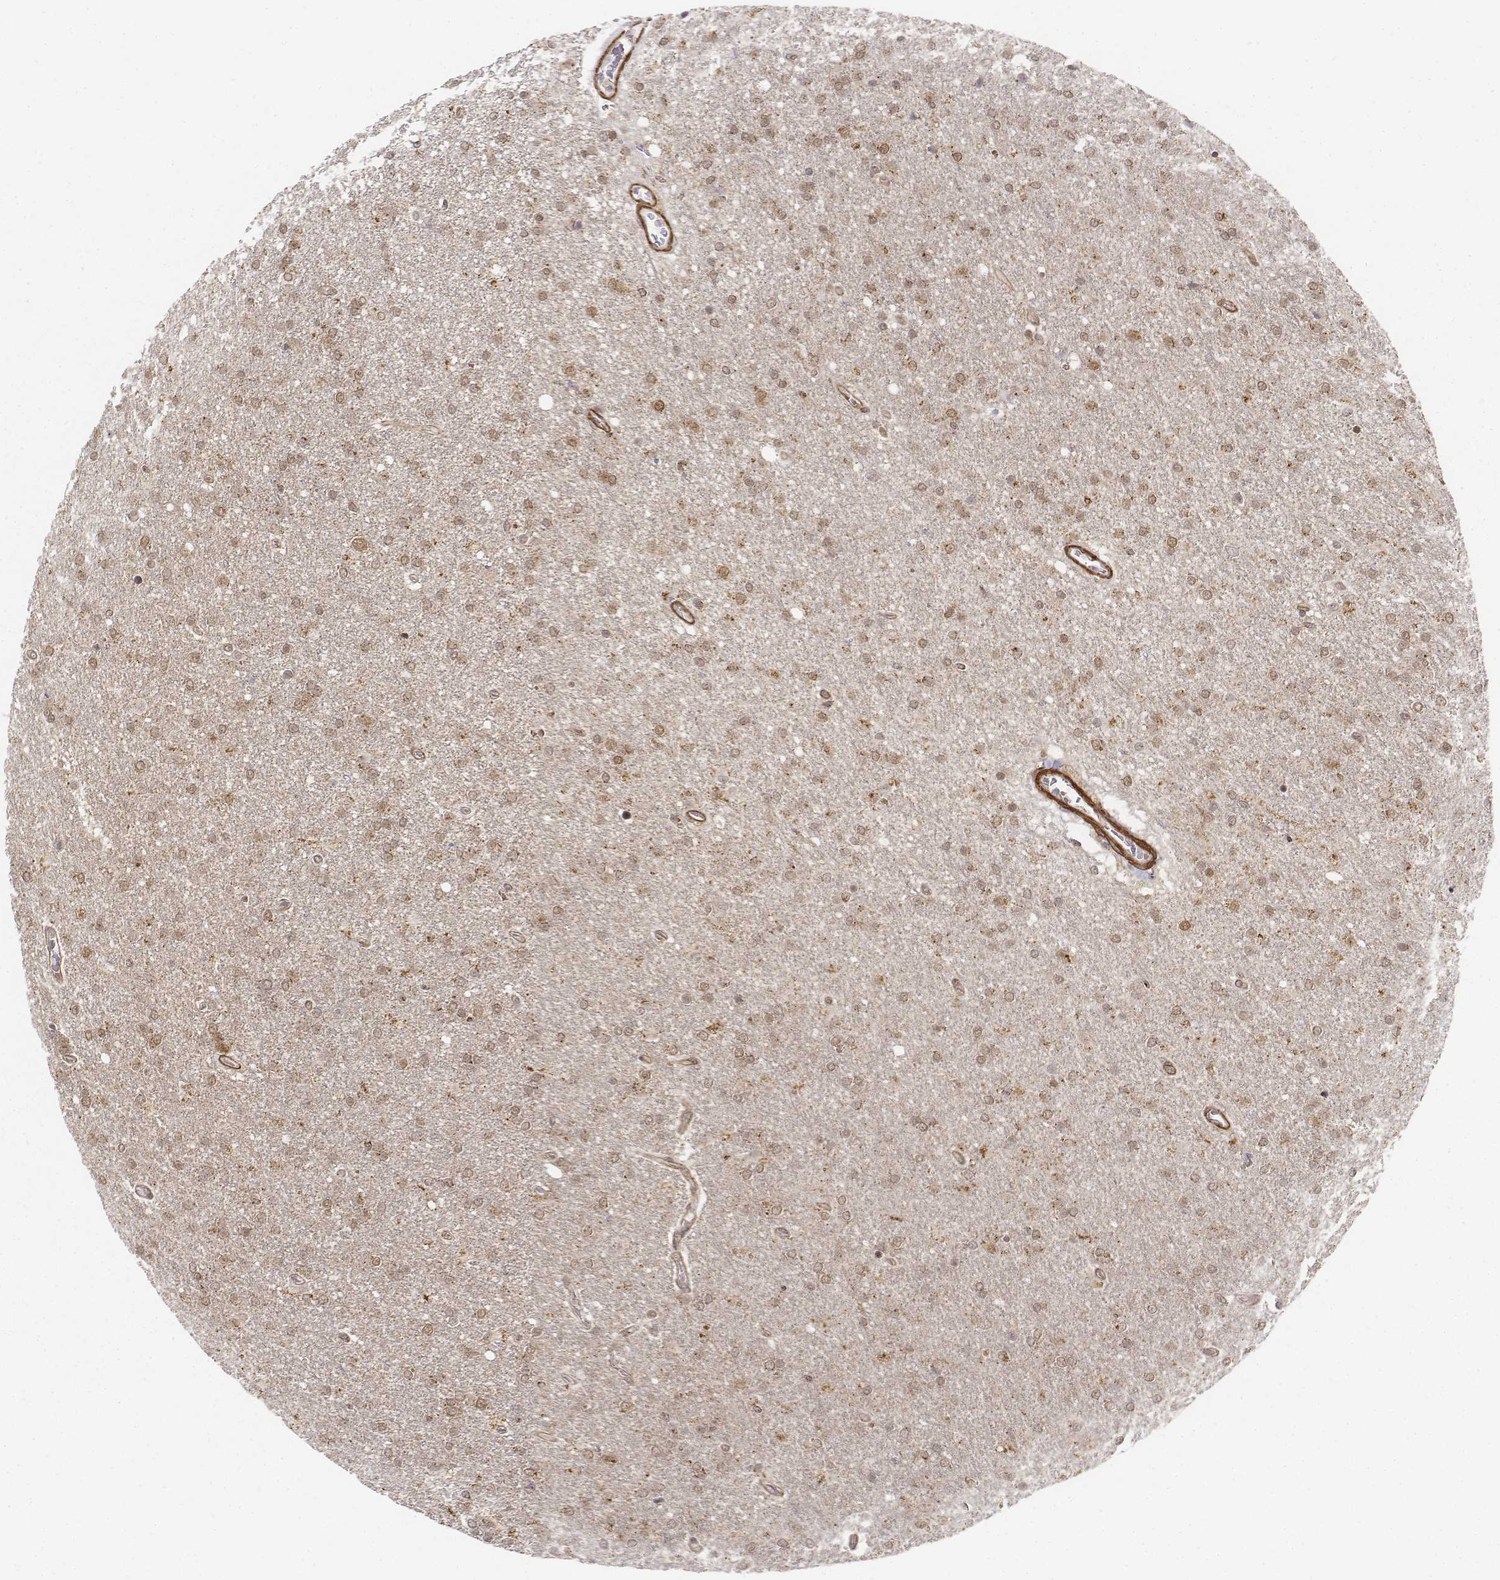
{"staining": {"intensity": "weak", "quantity": ">75%", "location": "cytoplasmic/membranous,nuclear"}, "tissue": "glioma", "cell_type": "Tumor cells", "image_type": "cancer", "snomed": [{"axis": "morphology", "description": "Glioma, malignant, High grade"}, {"axis": "topography", "description": "Cerebral cortex"}], "caption": "Immunohistochemistry image of neoplastic tissue: human glioma stained using immunohistochemistry (IHC) displays low levels of weak protein expression localized specifically in the cytoplasmic/membranous and nuclear of tumor cells, appearing as a cytoplasmic/membranous and nuclear brown color.", "gene": "ZFYVE19", "patient": {"sex": "male", "age": 70}}